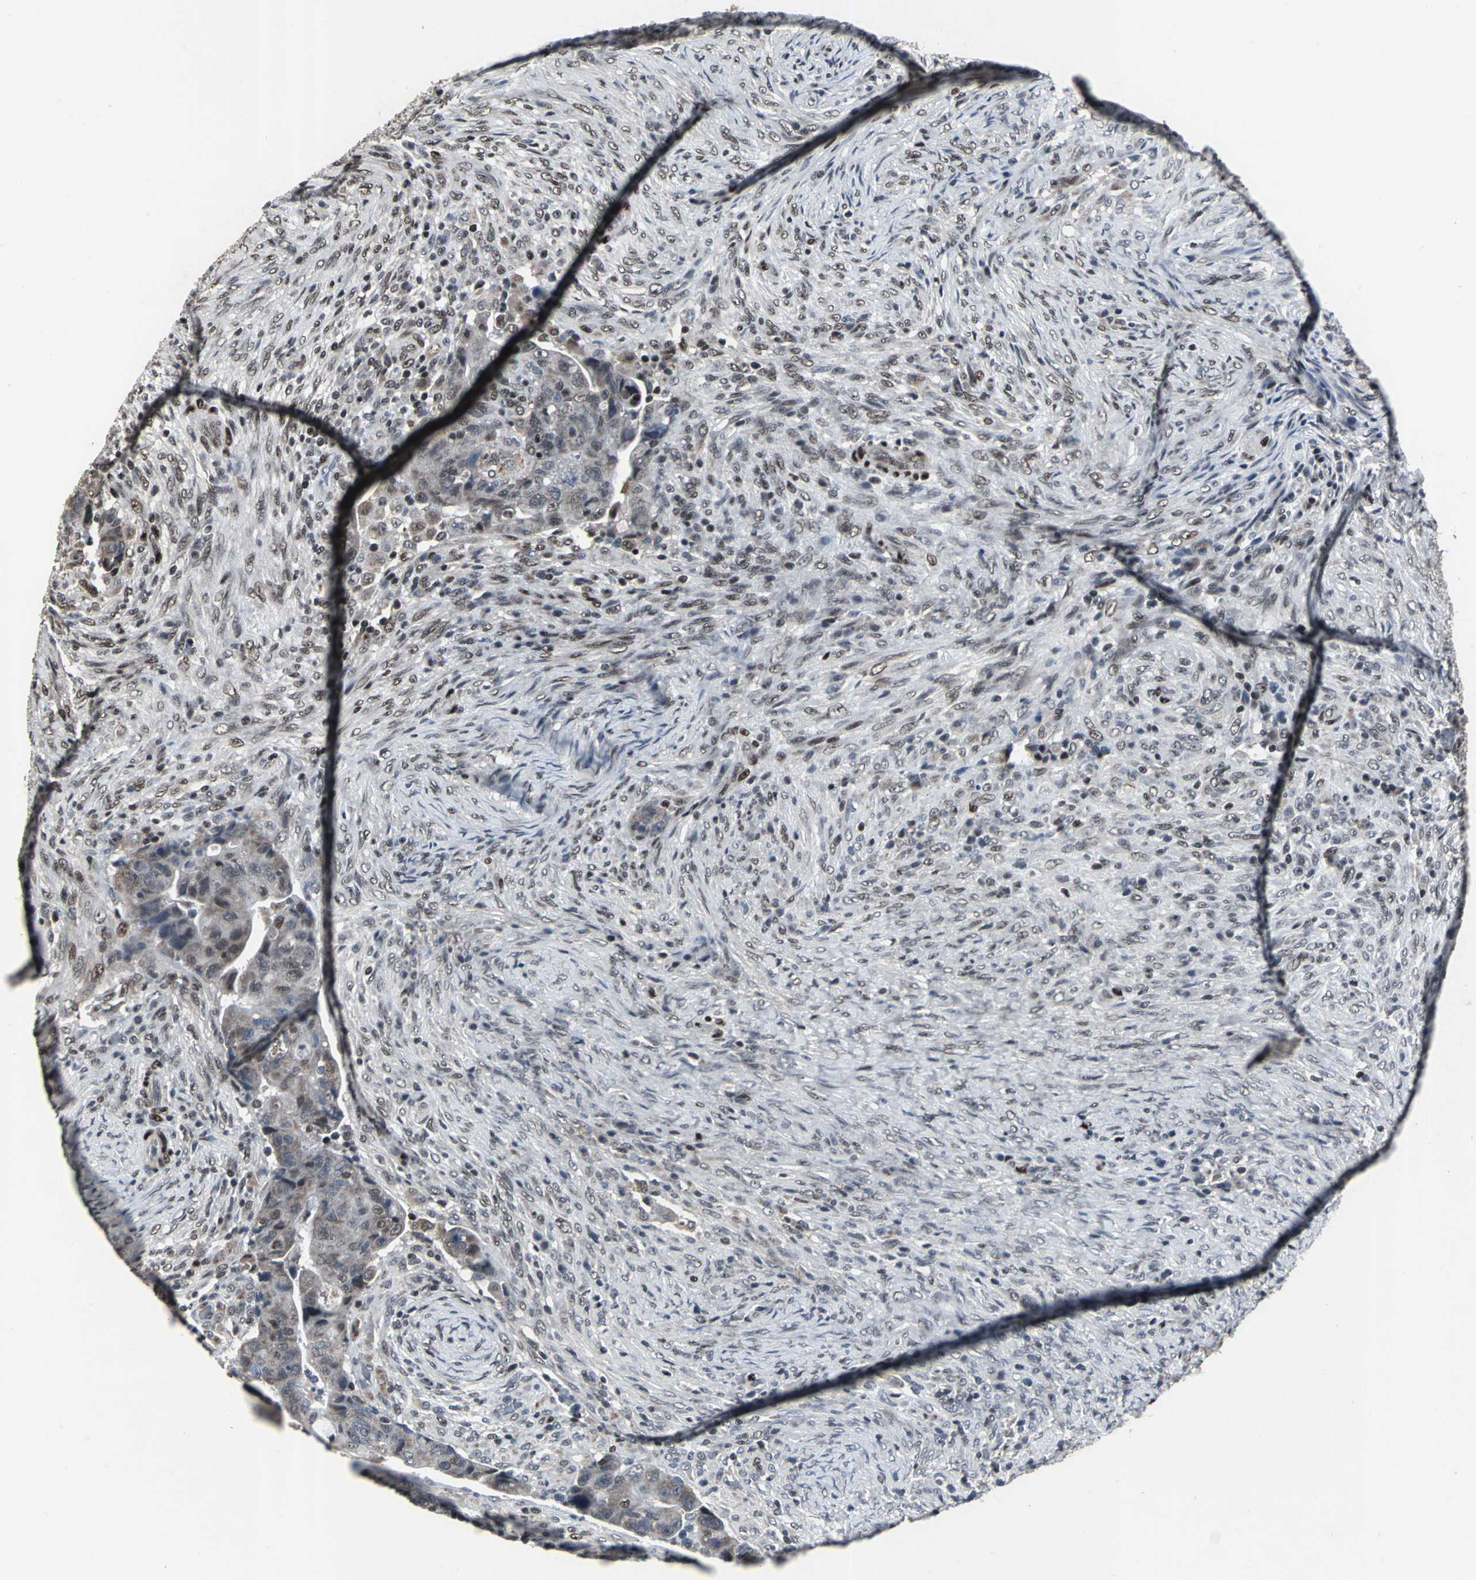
{"staining": {"intensity": "weak", "quantity": "25%-75%", "location": "cytoplasmic/membranous"}, "tissue": "colorectal cancer", "cell_type": "Tumor cells", "image_type": "cancer", "snomed": [{"axis": "morphology", "description": "Adenocarcinoma, NOS"}, {"axis": "topography", "description": "Rectum"}], "caption": "Adenocarcinoma (colorectal) was stained to show a protein in brown. There is low levels of weak cytoplasmic/membranous staining in about 25%-75% of tumor cells. (DAB (3,3'-diaminobenzidine) = brown stain, brightfield microscopy at high magnification).", "gene": "SRF", "patient": {"sex": "female", "age": 71}}